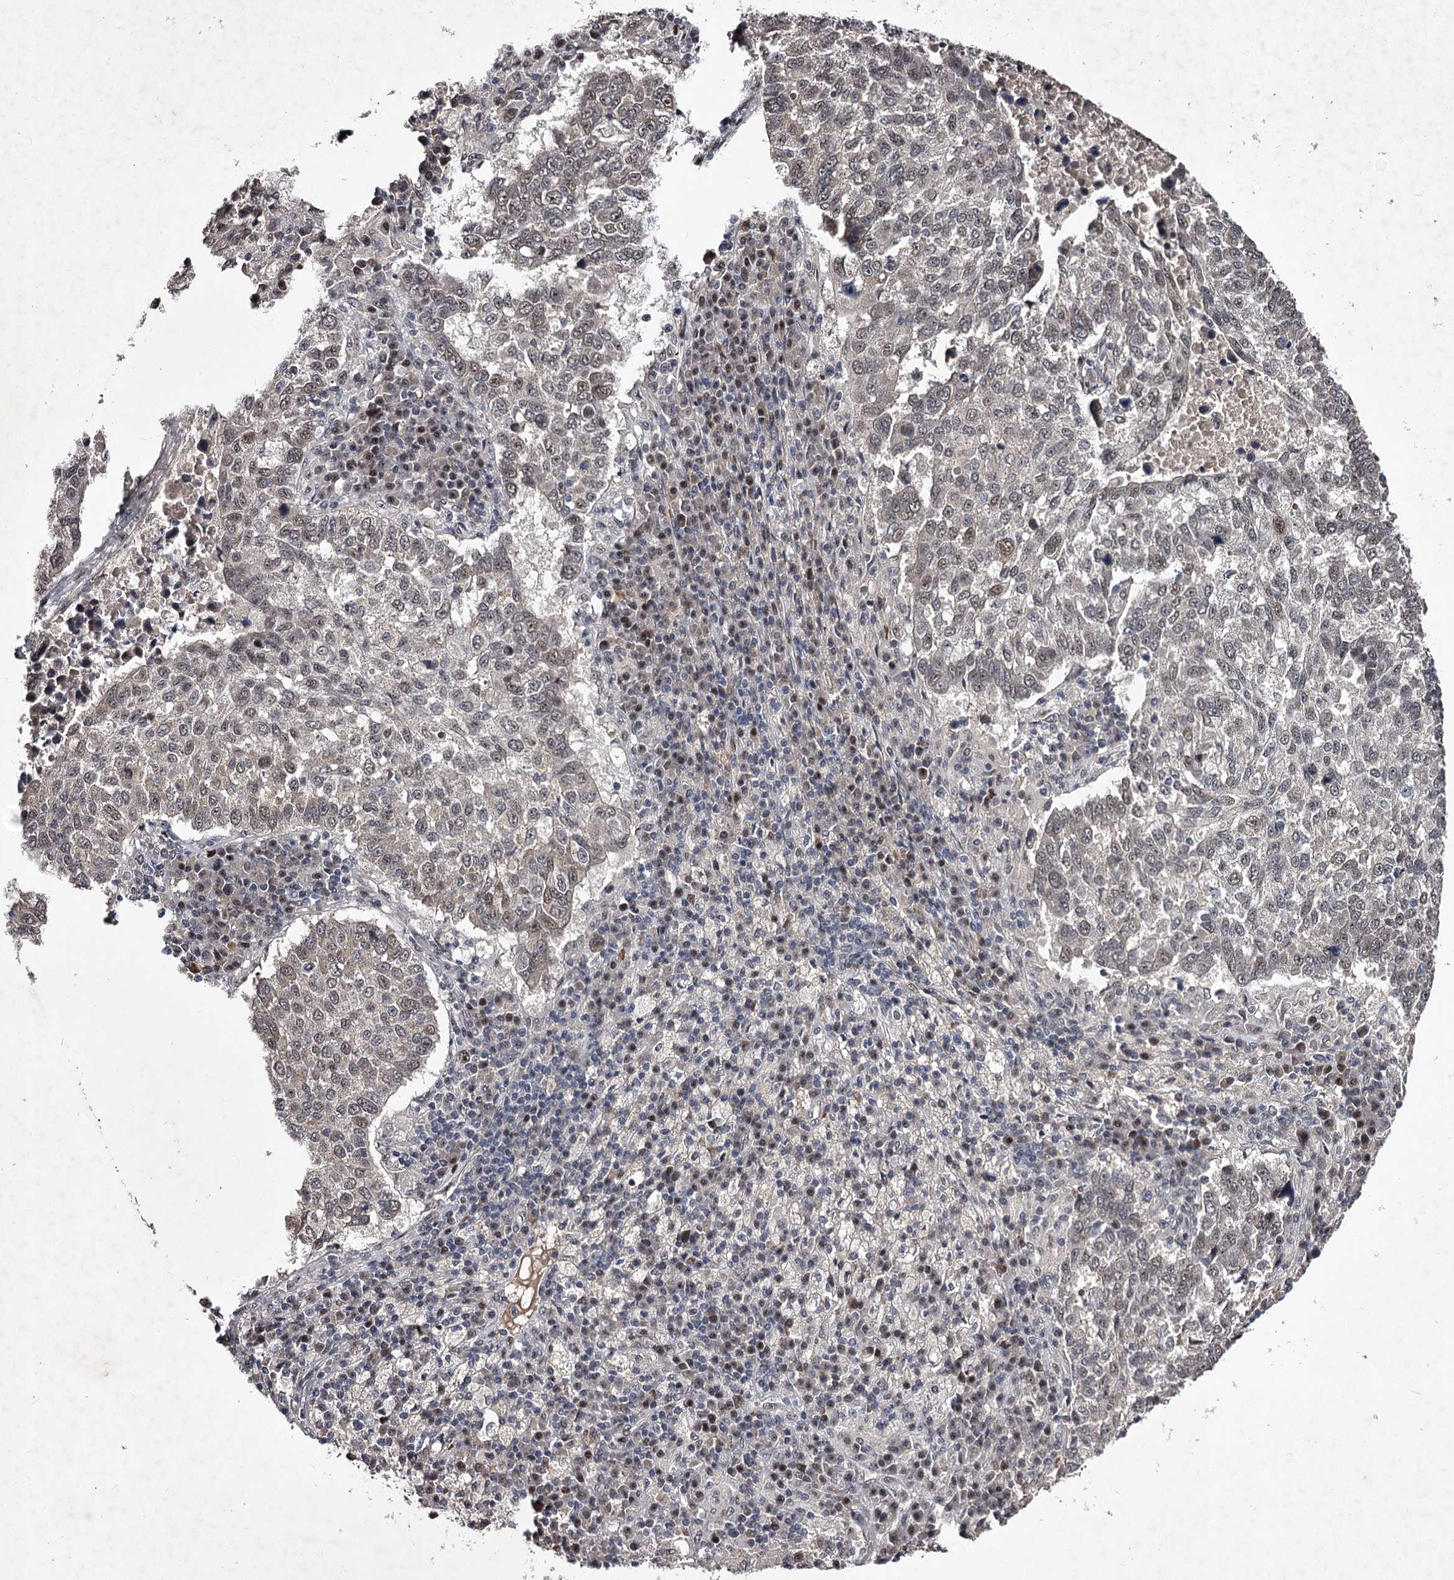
{"staining": {"intensity": "weak", "quantity": "<25%", "location": "nuclear"}, "tissue": "lung cancer", "cell_type": "Tumor cells", "image_type": "cancer", "snomed": [{"axis": "morphology", "description": "Squamous cell carcinoma, NOS"}, {"axis": "topography", "description": "Lung"}], "caption": "Immunohistochemistry (IHC) of lung cancer shows no expression in tumor cells.", "gene": "RNF44", "patient": {"sex": "male", "age": 73}}